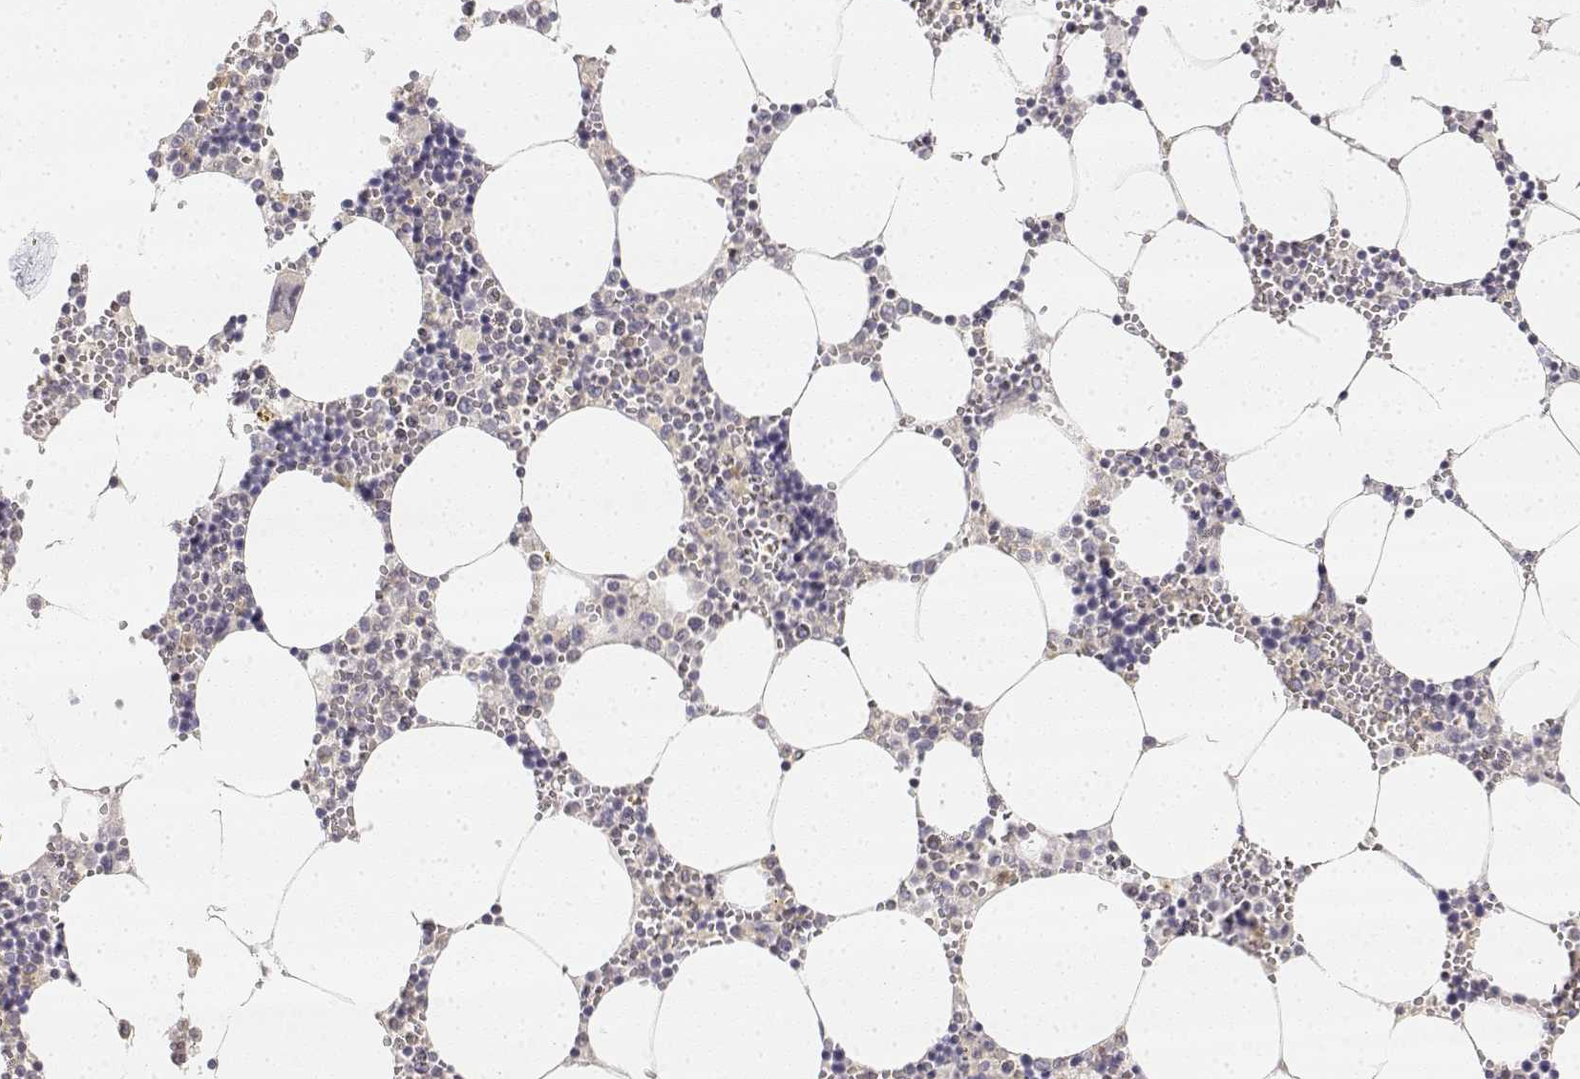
{"staining": {"intensity": "negative", "quantity": "none", "location": "none"}, "tissue": "bone marrow", "cell_type": "Hematopoietic cells", "image_type": "normal", "snomed": [{"axis": "morphology", "description": "Normal tissue, NOS"}, {"axis": "topography", "description": "Bone marrow"}], "caption": "High magnification brightfield microscopy of normal bone marrow stained with DAB (3,3'-diaminobenzidine) (brown) and counterstained with hematoxylin (blue): hematopoietic cells show no significant staining. The staining is performed using DAB (3,3'-diaminobenzidine) brown chromogen with nuclei counter-stained in using hematoxylin.", "gene": "GLIPR1L2", "patient": {"sex": "male", "age": 54}}